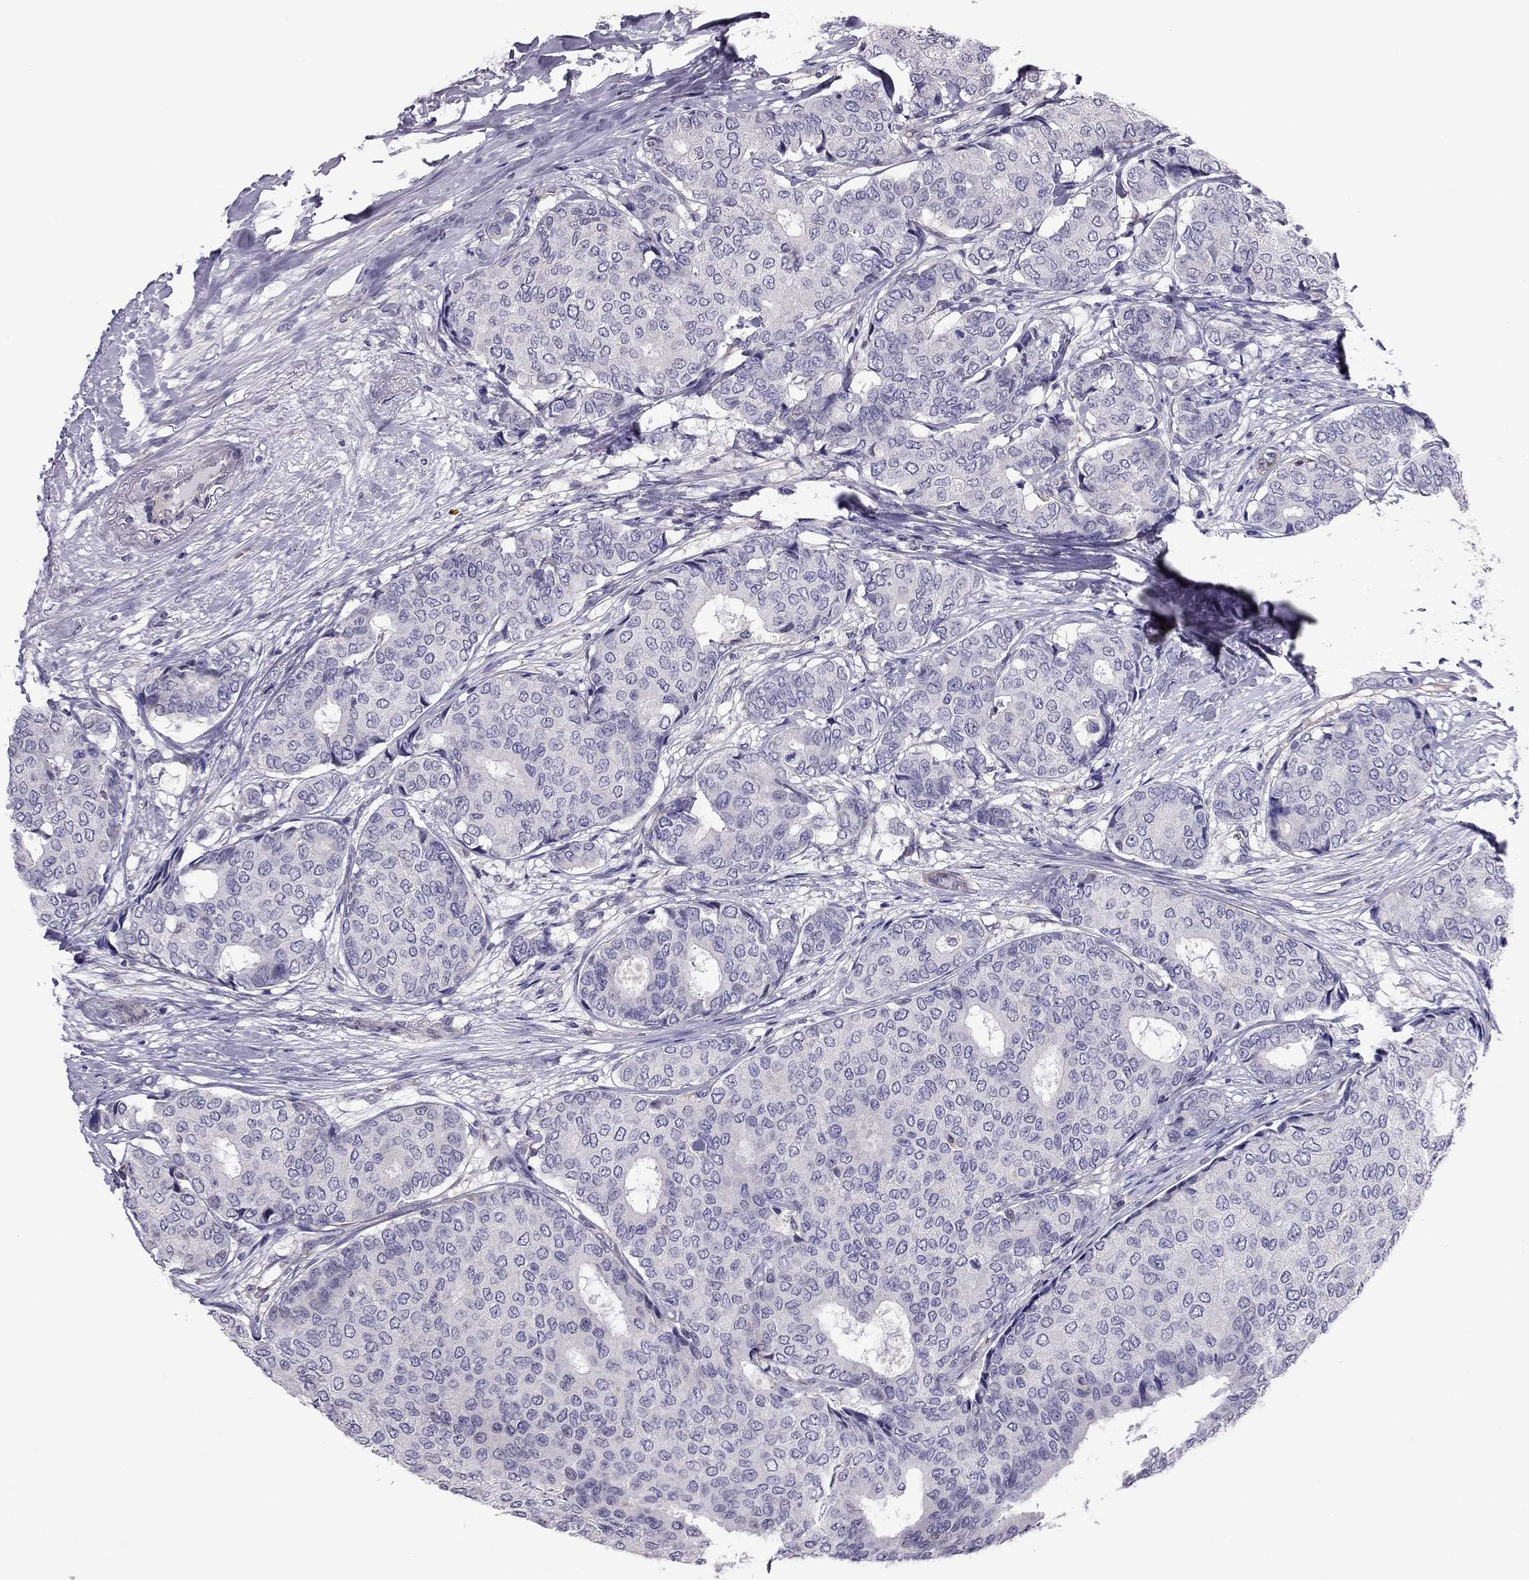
{"staining": {"intensity": "negative", "quantity": "none", "location": "none"}, "tissue": "breast cancer", "cell_type": "Tumor cells", "image_type": "cancer", "snomed": [{"axis": "morphology", "description": "Duct carcinoma"}, {"axis": "topography", "description": "Breast"}], "caption": "This photomicrograph is of breast cancer stained with immunohistochemistry (IHC) to label a protein in brown with the nuclei are counter-stained blue. There is no staining in tumor cells. The staining is performed using DAB (3,3'-diaminobenzidine) brown chromogen with nuclei counter-stained in using hematoxylin.", "gene": "SLC16A8", "patient": {"sex": "female", "age": 75}}